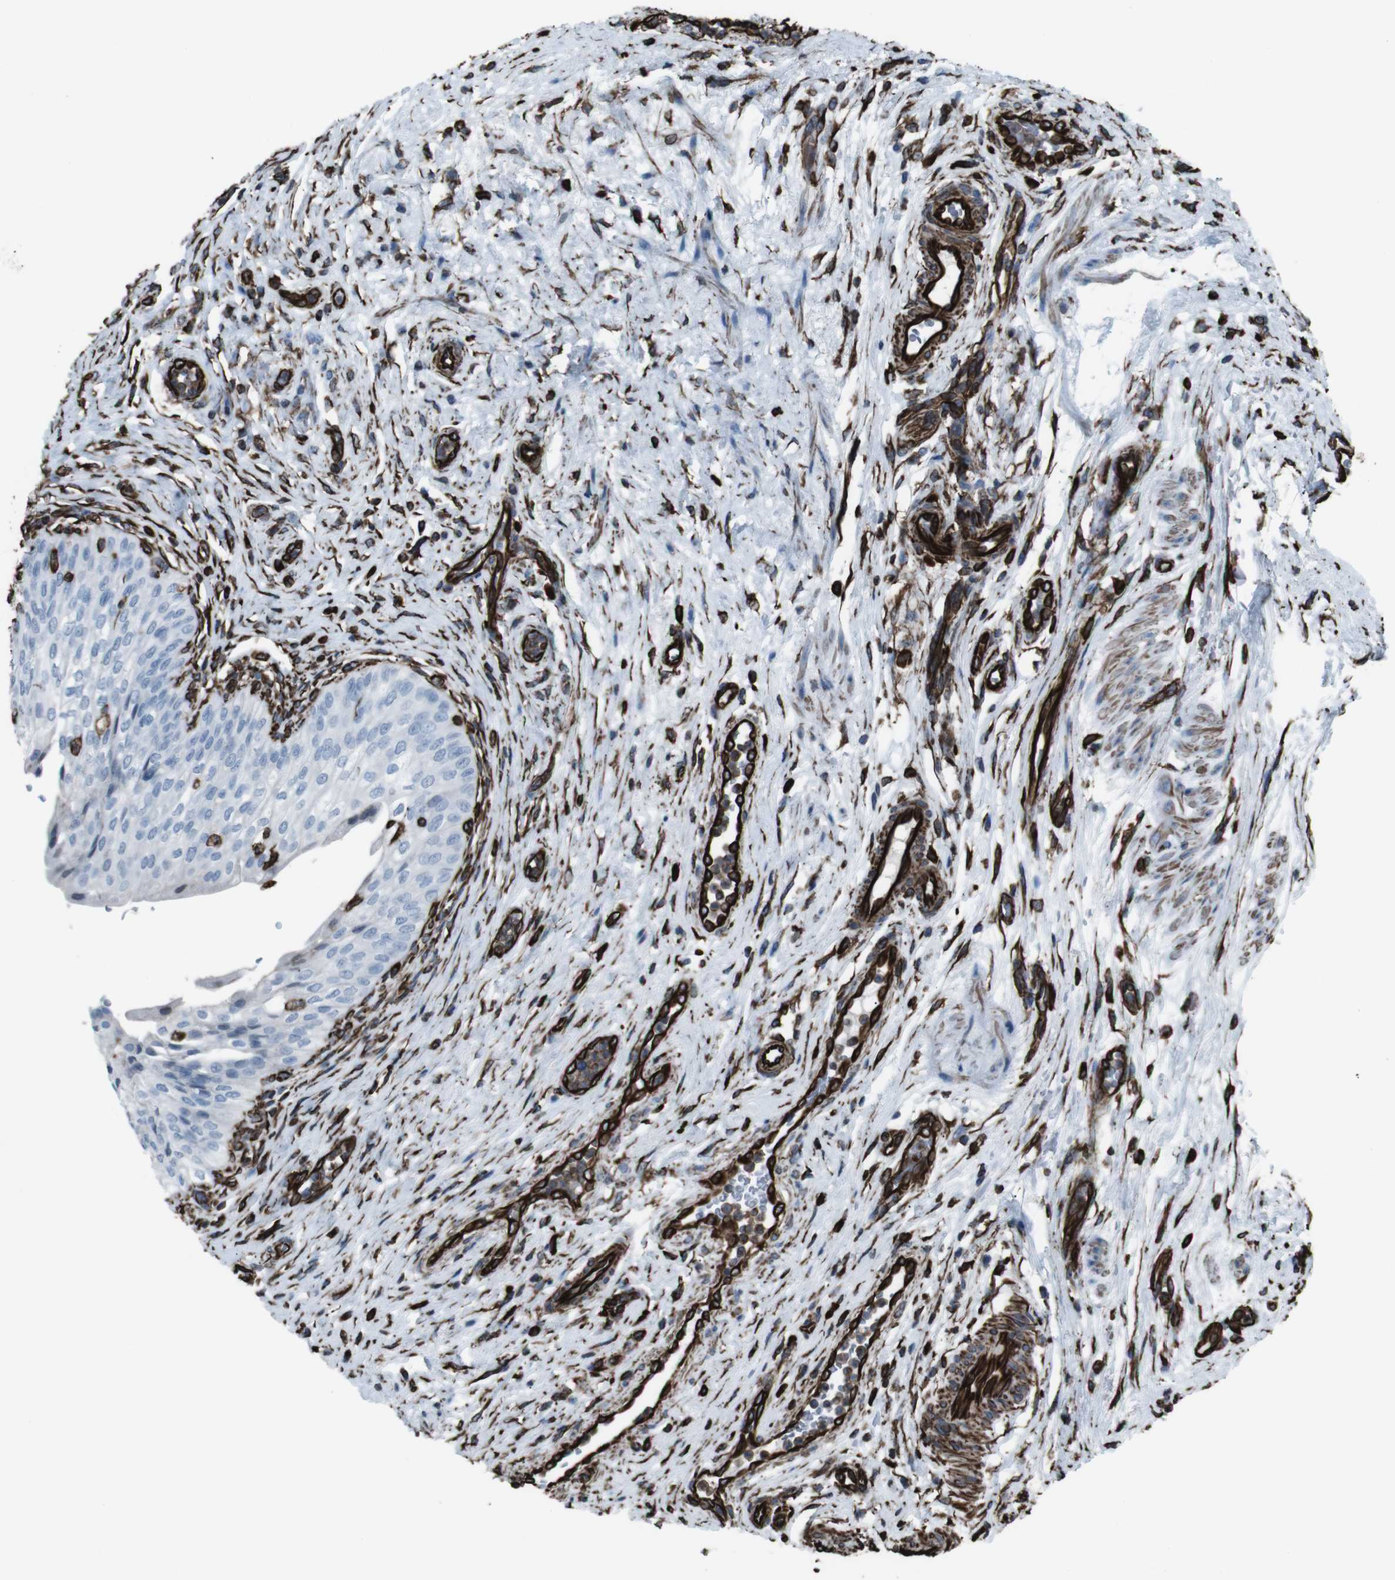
{"staining": {"intensity": "negative", "quantity": "none", "location": "none"}, "tissue": "urinary bladder", "cell_type": "Urothelial cells", "image_type": "normal", "snomed": [{"axis": "morphology", "description": "Normal tissue, NOS"}, {"axis": "topography", "description": "Urinary bladder"}], "caption": "The IHC image has no significant positivity in urothelial cells of urinary bladder. (DAB immunohistochemistry (IHC) with hematoxylin counter stain).", "gene": "ZDHHC6", "patient": {"sex": "male", "age": 46}}